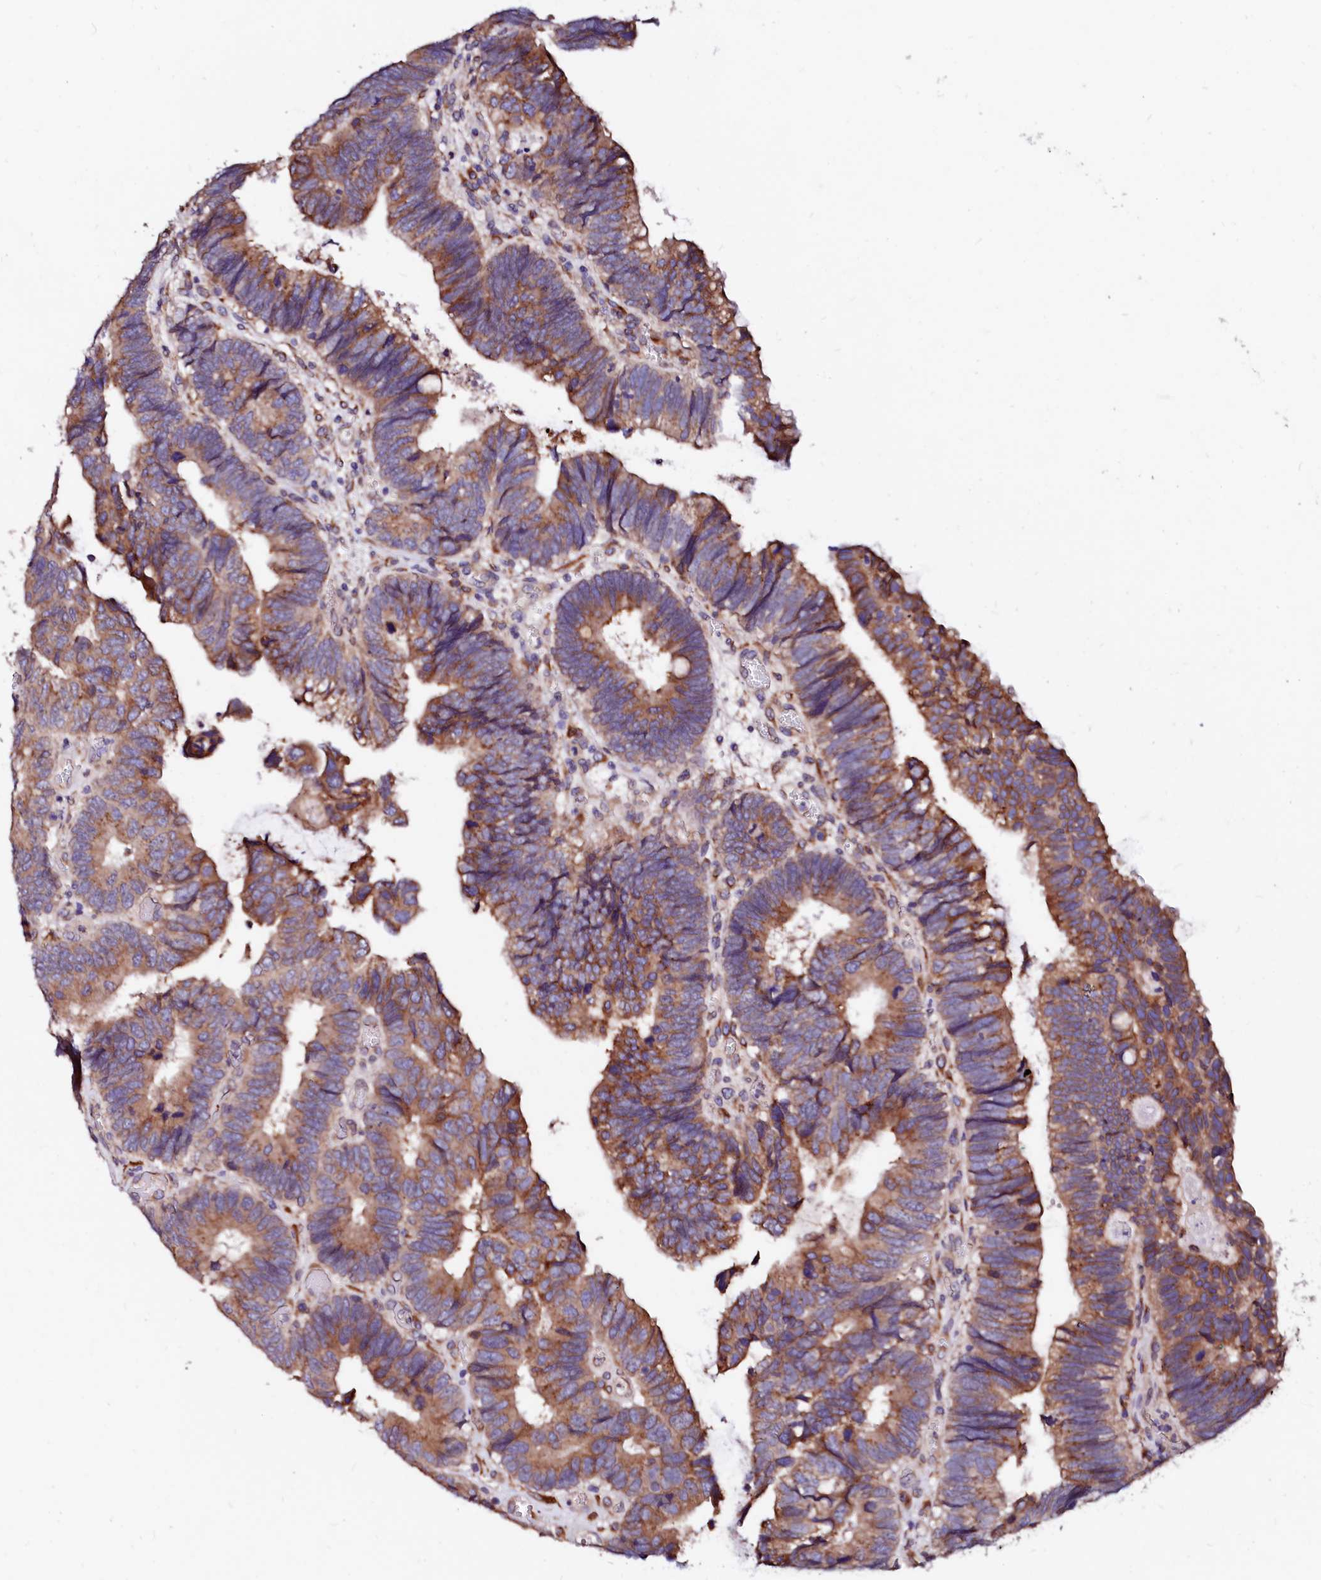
{"staining": {"intensity": "strong", "quantity": ">75%", "location": "cytoplasmic/membranous"}, "tissue": "colorectal cancer", "cell_type": "Tumor cells", "image_type": "cancer", "snomed": [{"axis": "morphology", "description": "Adenocarcinoma, NOS"}, {"axis": "topography", "description": "Colon"}], "caption": "Immunohistochemical staining of colorectal adenocarcinoma demonstrates high levels of strong cytoplasmic/membranous expression in about >75% of tumor cells.", "gene": "LMAN1", "patient": {"sex": "female", "age": 67}}